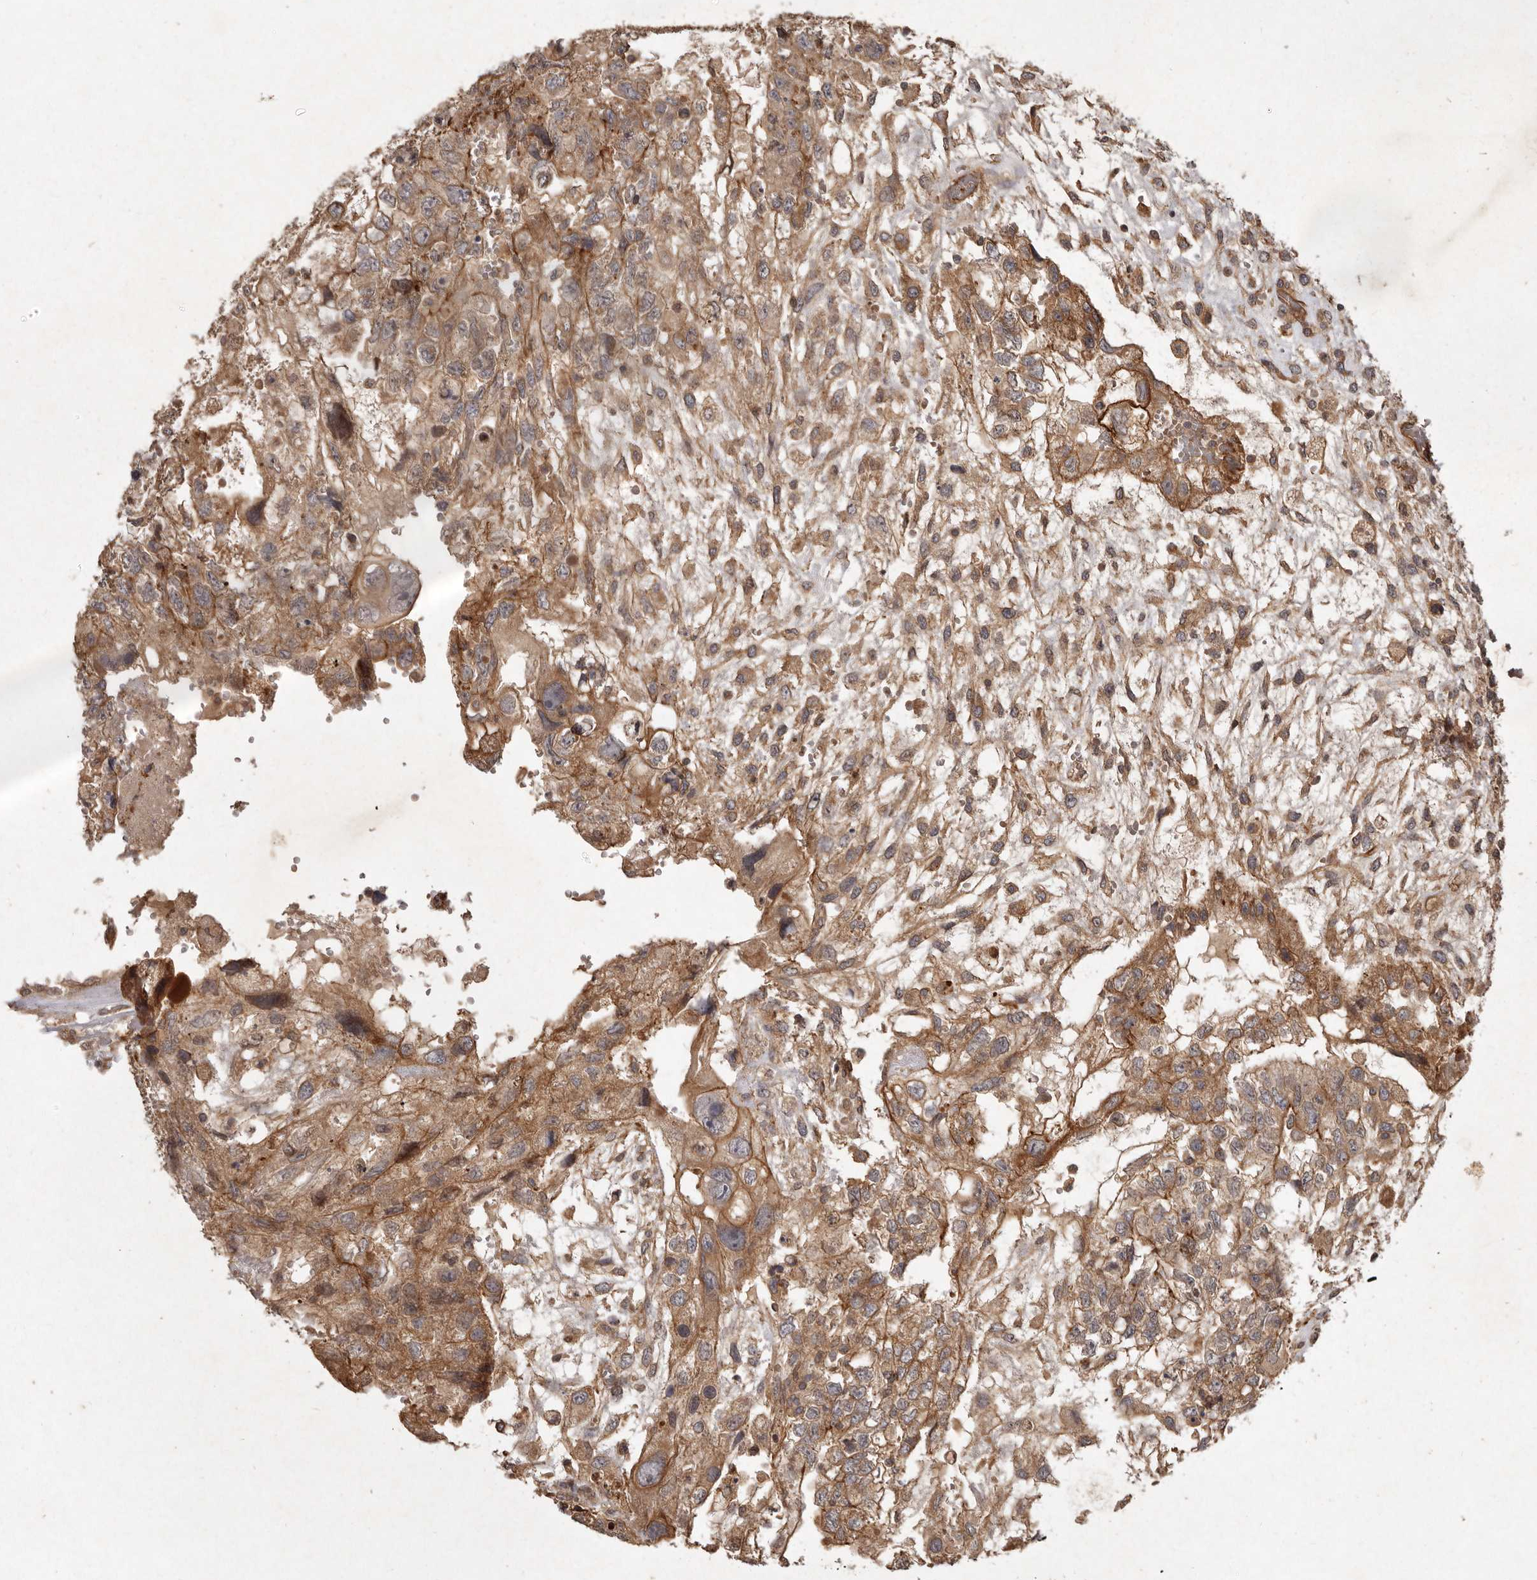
{"staining": {"intensity": "moderate", "quantity": ">75%", "location": "cytoplasmic/membranous"}, "tissue": "testis cancer", "cell_type": "Tumor cells", "image_type": "cancer", "snomed": [{"axis": "morphology", "description": "Carcinoma, Embryonal, NOS"}, {"axis": "topography", "description": "Testis"}], "caption": "Testis embryonal carcinoma stained with a brown dye displays moderate cytoplasmic/membranous positive staining in about >75% of tumor cells.", "gene": "SEMA3A", "patient": {"sex": "male", "age": 36}}